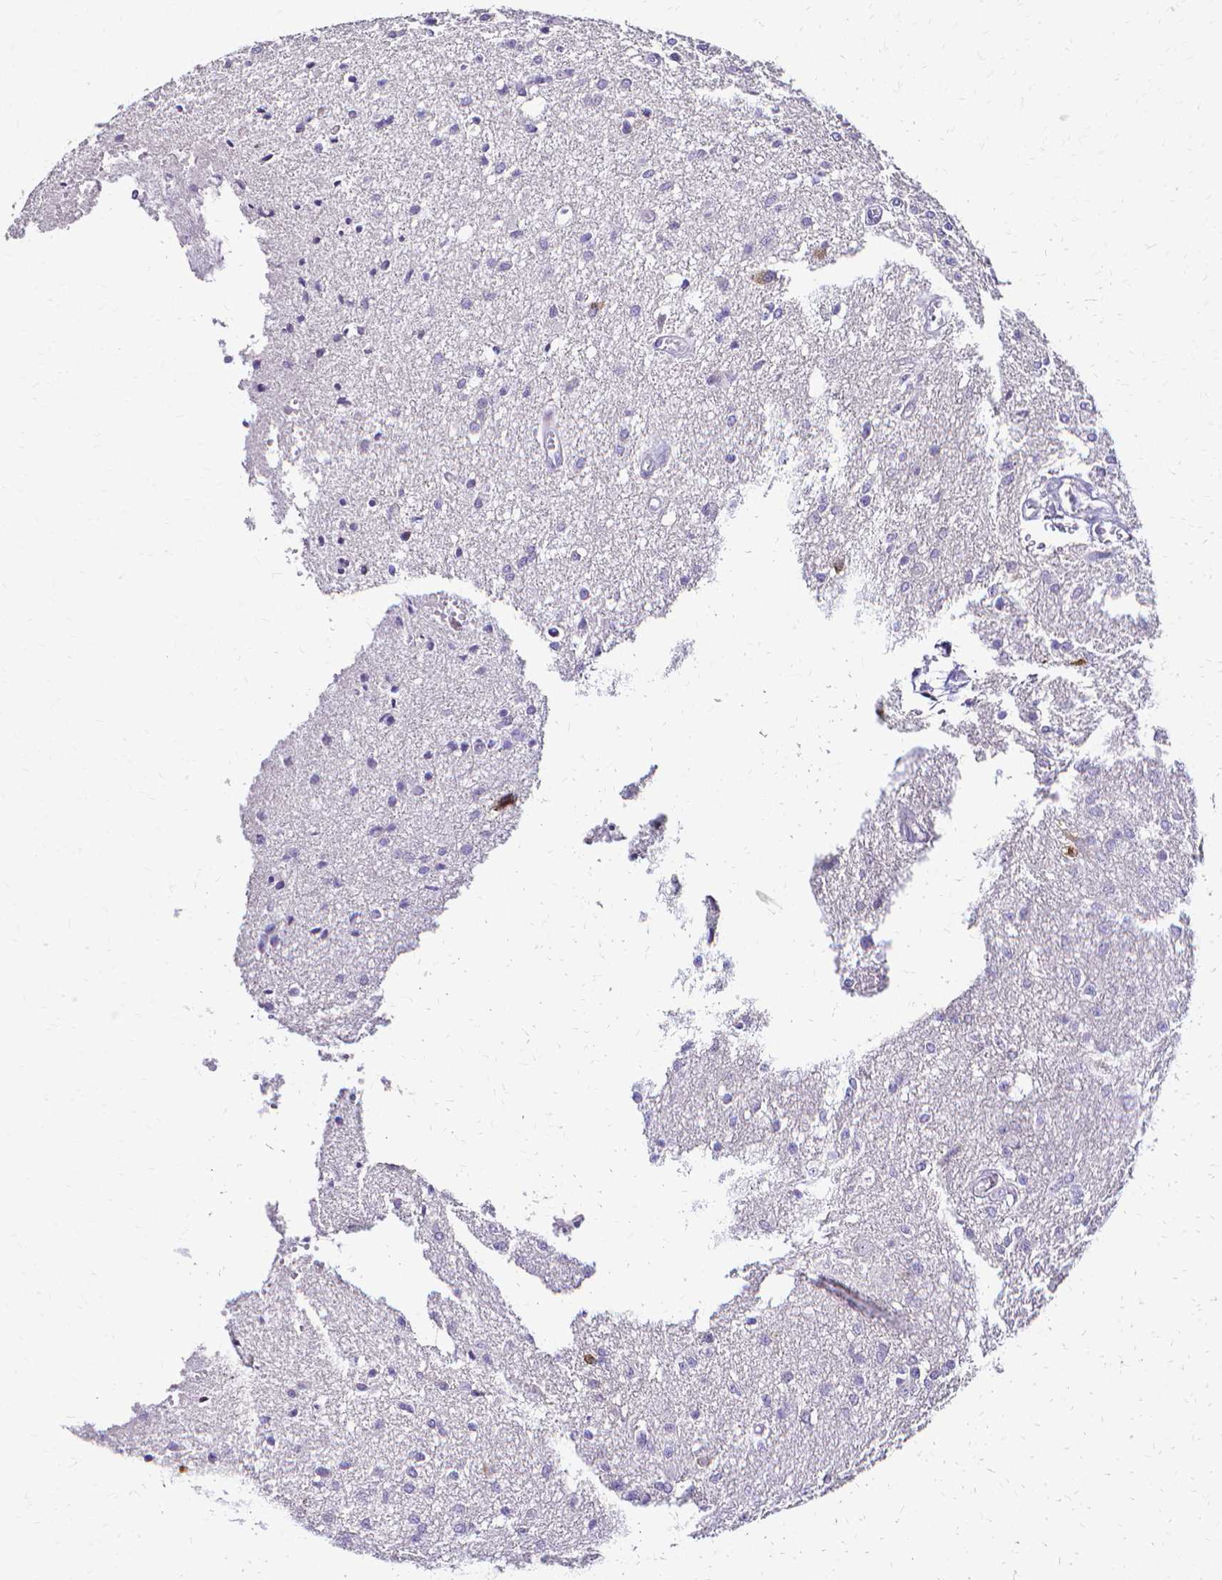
{"staining": {"intensity": "negative", "quantity": "none", "location": "none"}, "tissue": "glioma", "cell_type": "Tumor cells", "image_type": "cancer", "snomed": [{"axis": "morphology", "description": "Glioma, malignant, Low grade"}, {"axis": "topography", "description": "Brain"}], "caption": "This is a image of IHC staining of low-grade glioma (malignant), which shows no positivity in tumor cells.", "gene": "CCNB1", "patient": {"sex": "male", "age": 26}}